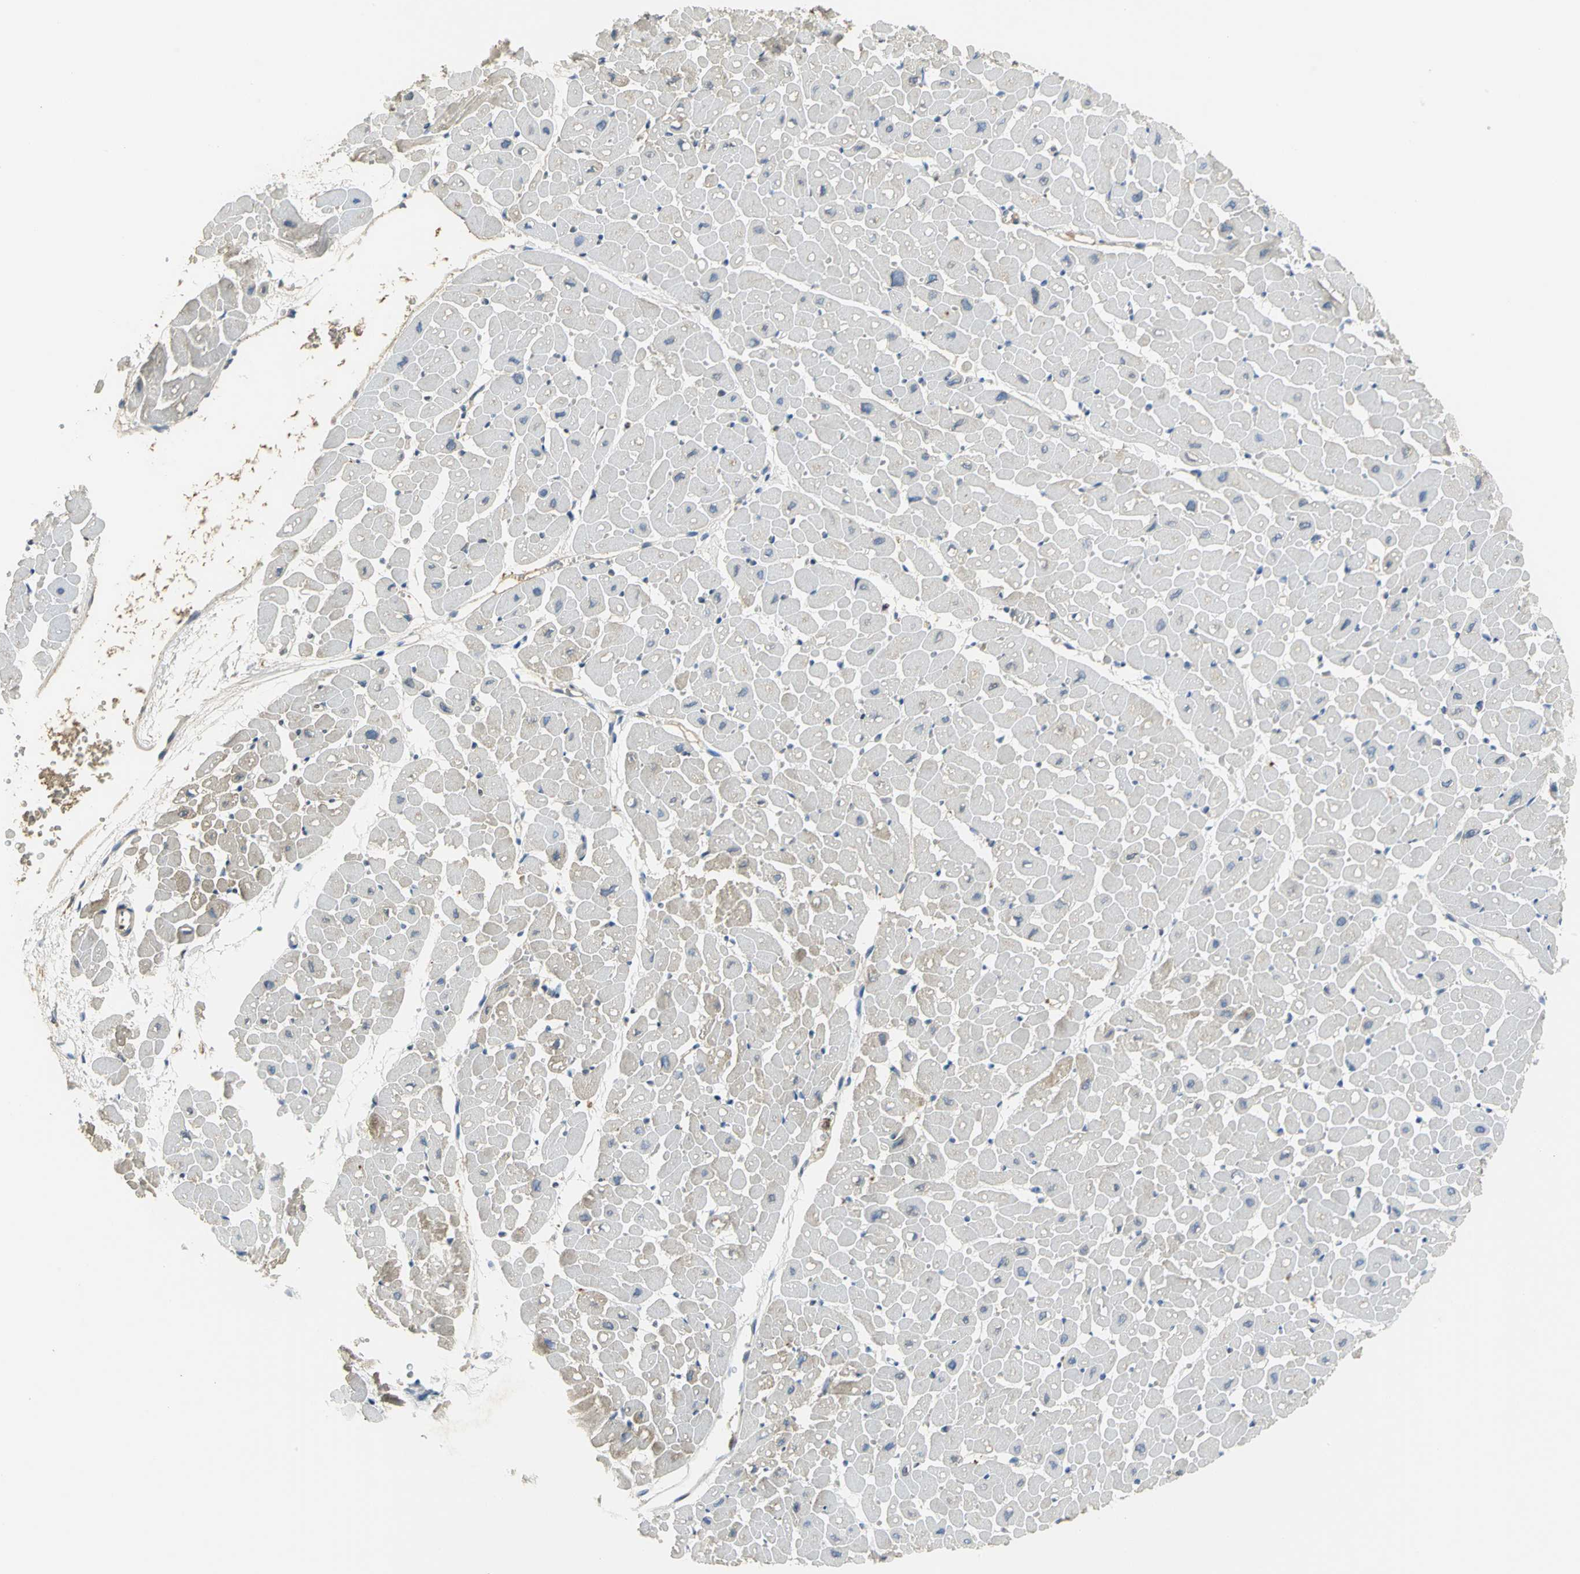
{"staining": {"intensity": "moderate", "quantity": "<25%", "location": "cytoplasmic/membranous"}, "tissue": "heart muscle", "cell_type": "Cardiomyocytes", "image_type": "normal", "snomed": [{"axis": "morphology", "description": "Normal tissue, NOS"}, {"axis": "topography", "description": "Heart"}], "caption": "Immunohistochemical staining of unremarkable human heart muscle demonstrates low levels of moderate cytoplasmic/membranous staining in about <25% of cardiomyocytes. (brown staining indicates protein expression, while blue staining denotes nuclei).", "gene": "GYG2", "patient": {"sex": "male", "age": 45}}